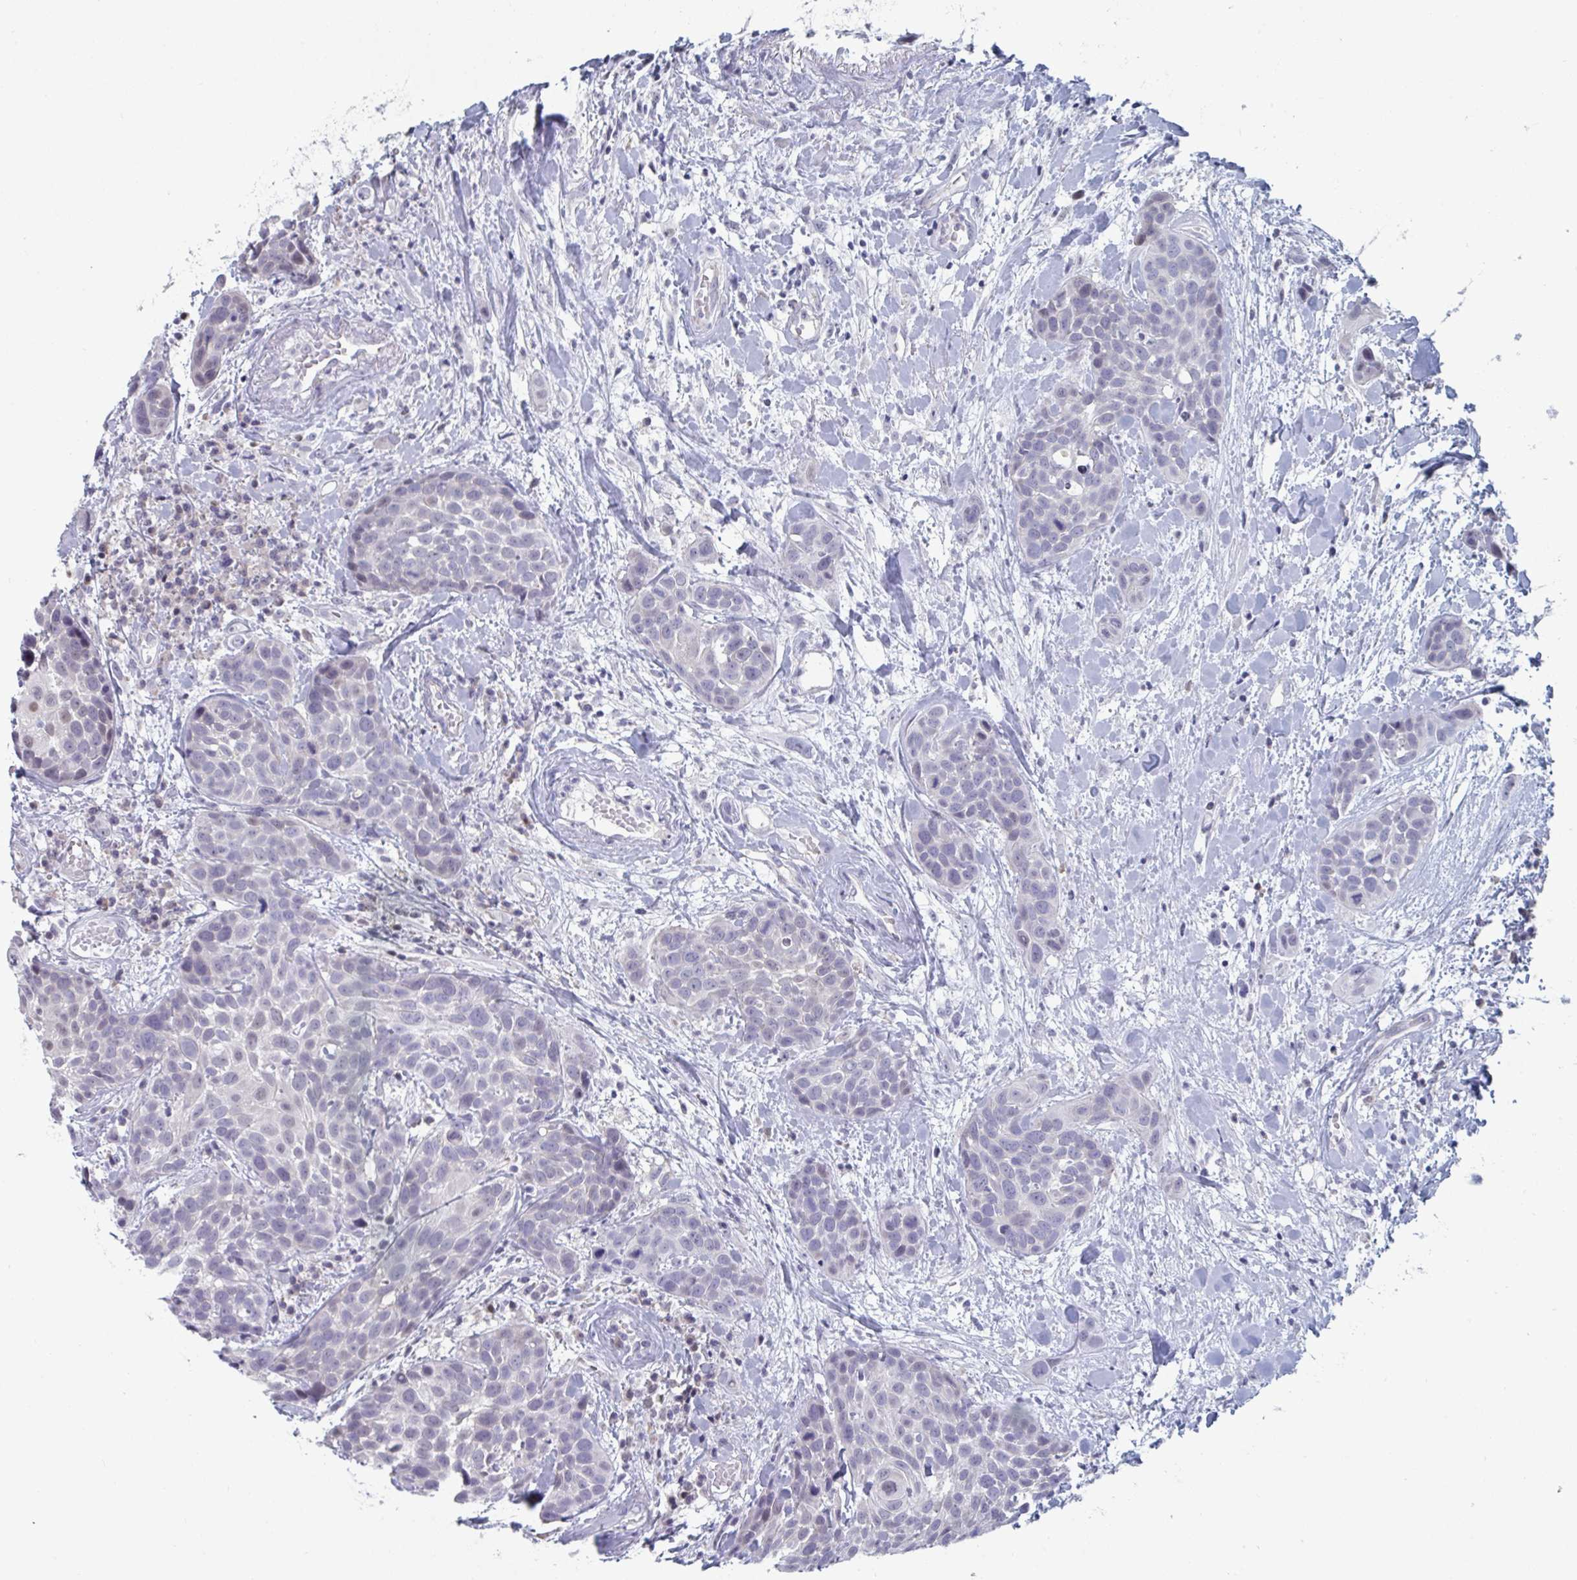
{"staining": {"intensity": "negative", "quantity": "none", "location": "none"}, "tissue": "head and neck cancer", "cell_type": "Tumor cells", "image_type": "cancer", "snomed": [{"axis": "morphology", "description": "Squamous cell carcinoma, NOS"}, {"axis": "topography", "description": "Head-Neck"}], "caption": "Immunohistochemical staining of human head and neck cancer shows no significant expression in tumor cells.", "gene": "FOXA1", "patient": {"sex": "female", "age": 50}}